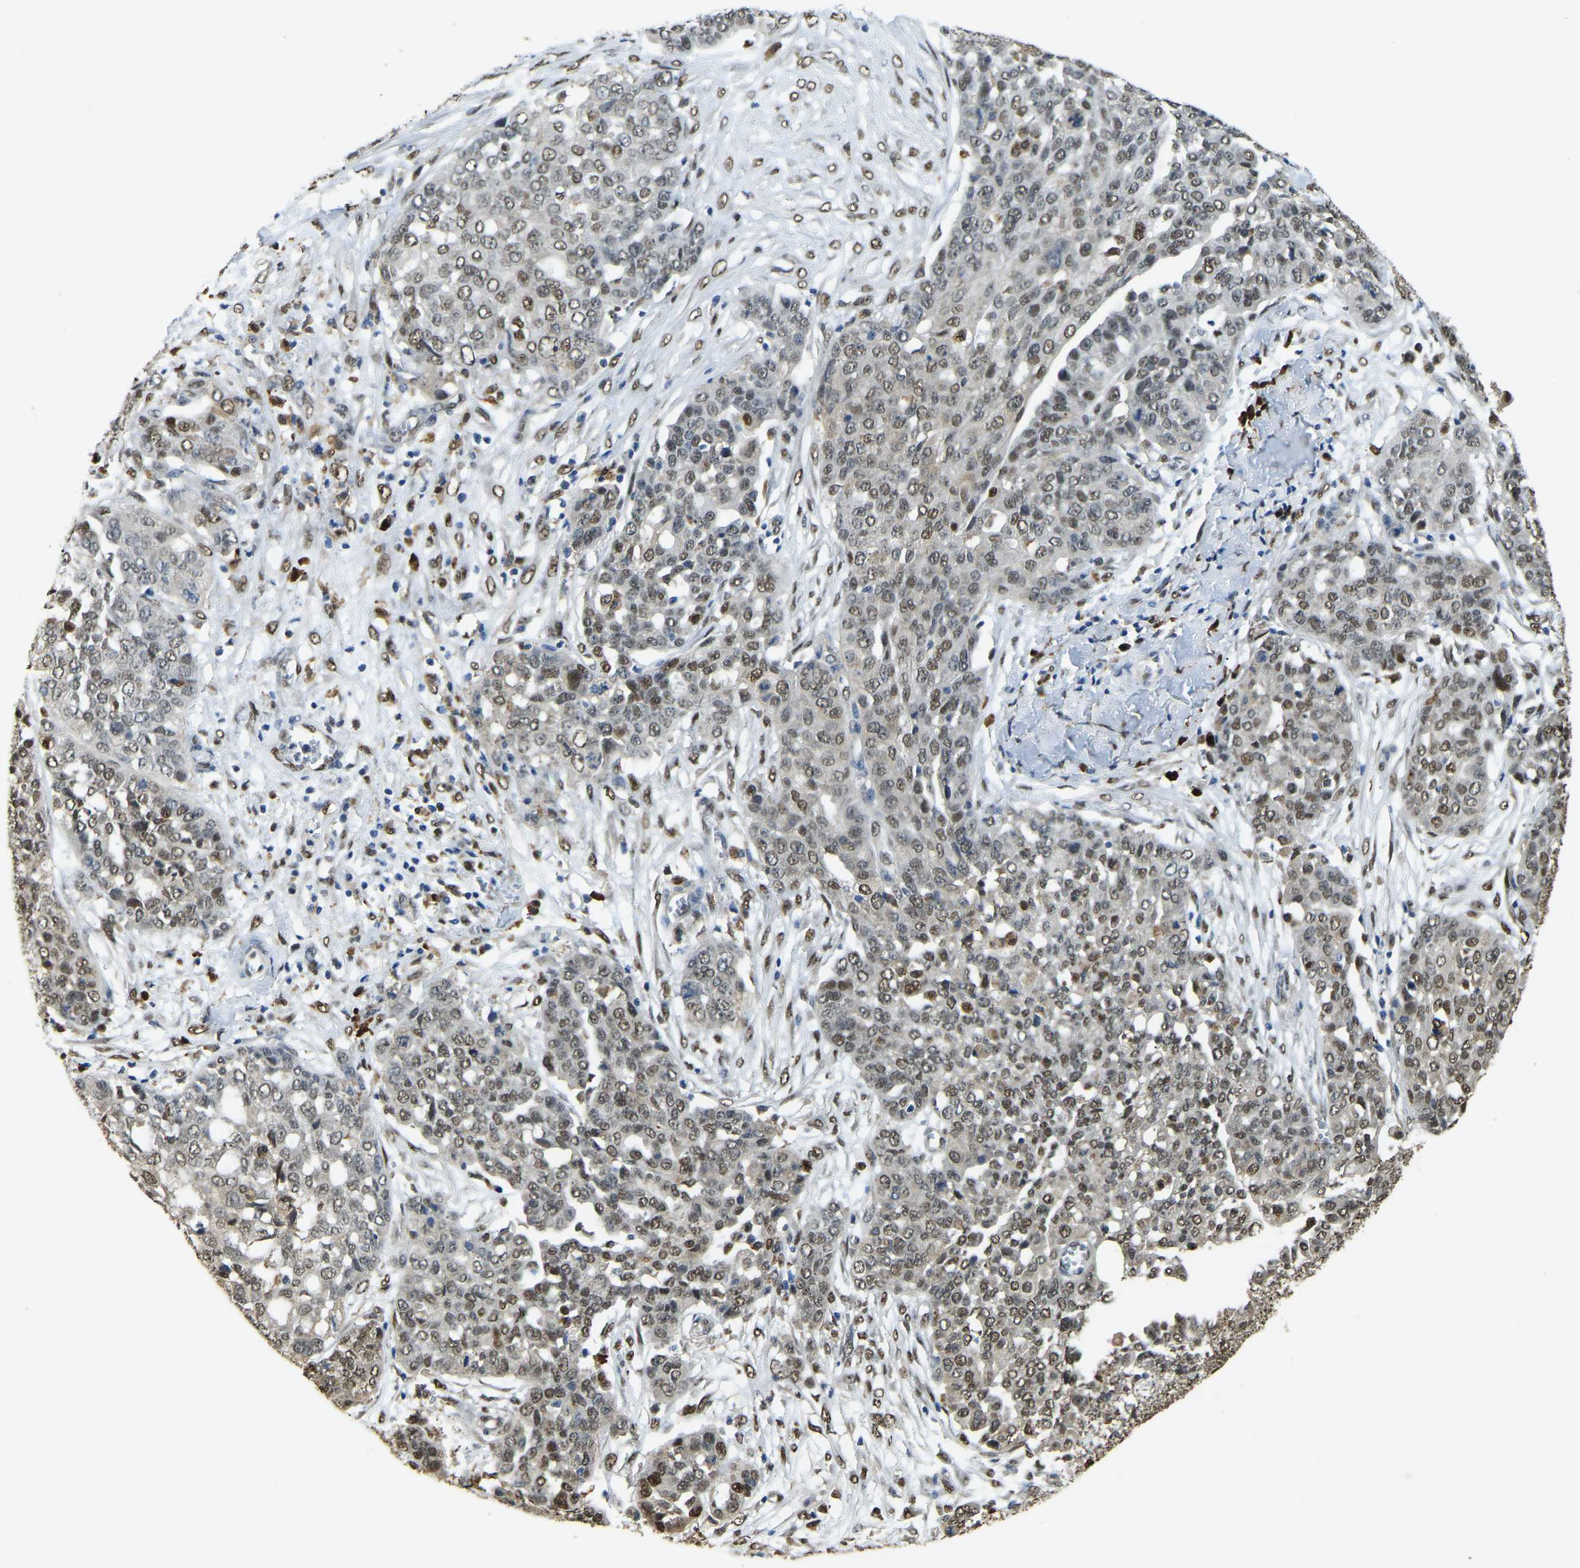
{"staining": {"intensity": "moderate", "quantity": "25%-75%", "location": "cytoplasmic/membranous,nuclear"}, "tissue": "ovarian cancer", "cell_type": "Tumor cells", "image_type": "cancer", "snomed": [{"axis": "morphology", "description": "Cystadenocarcinoma, serous, NOS"}, {"axis": "topography", "description": "Soft tissue"}, {"axis": "topography", "description": "Ovary"}], "caption": "Ovarian cancer was stained to show a protein in brown. There is medium levels of moderate cytoplasmic/membranous and nuclear expression in approximately 25%-75% of tumor cells.", "gene": "NANS", "patient": {"sex": "female", "age": 57}}